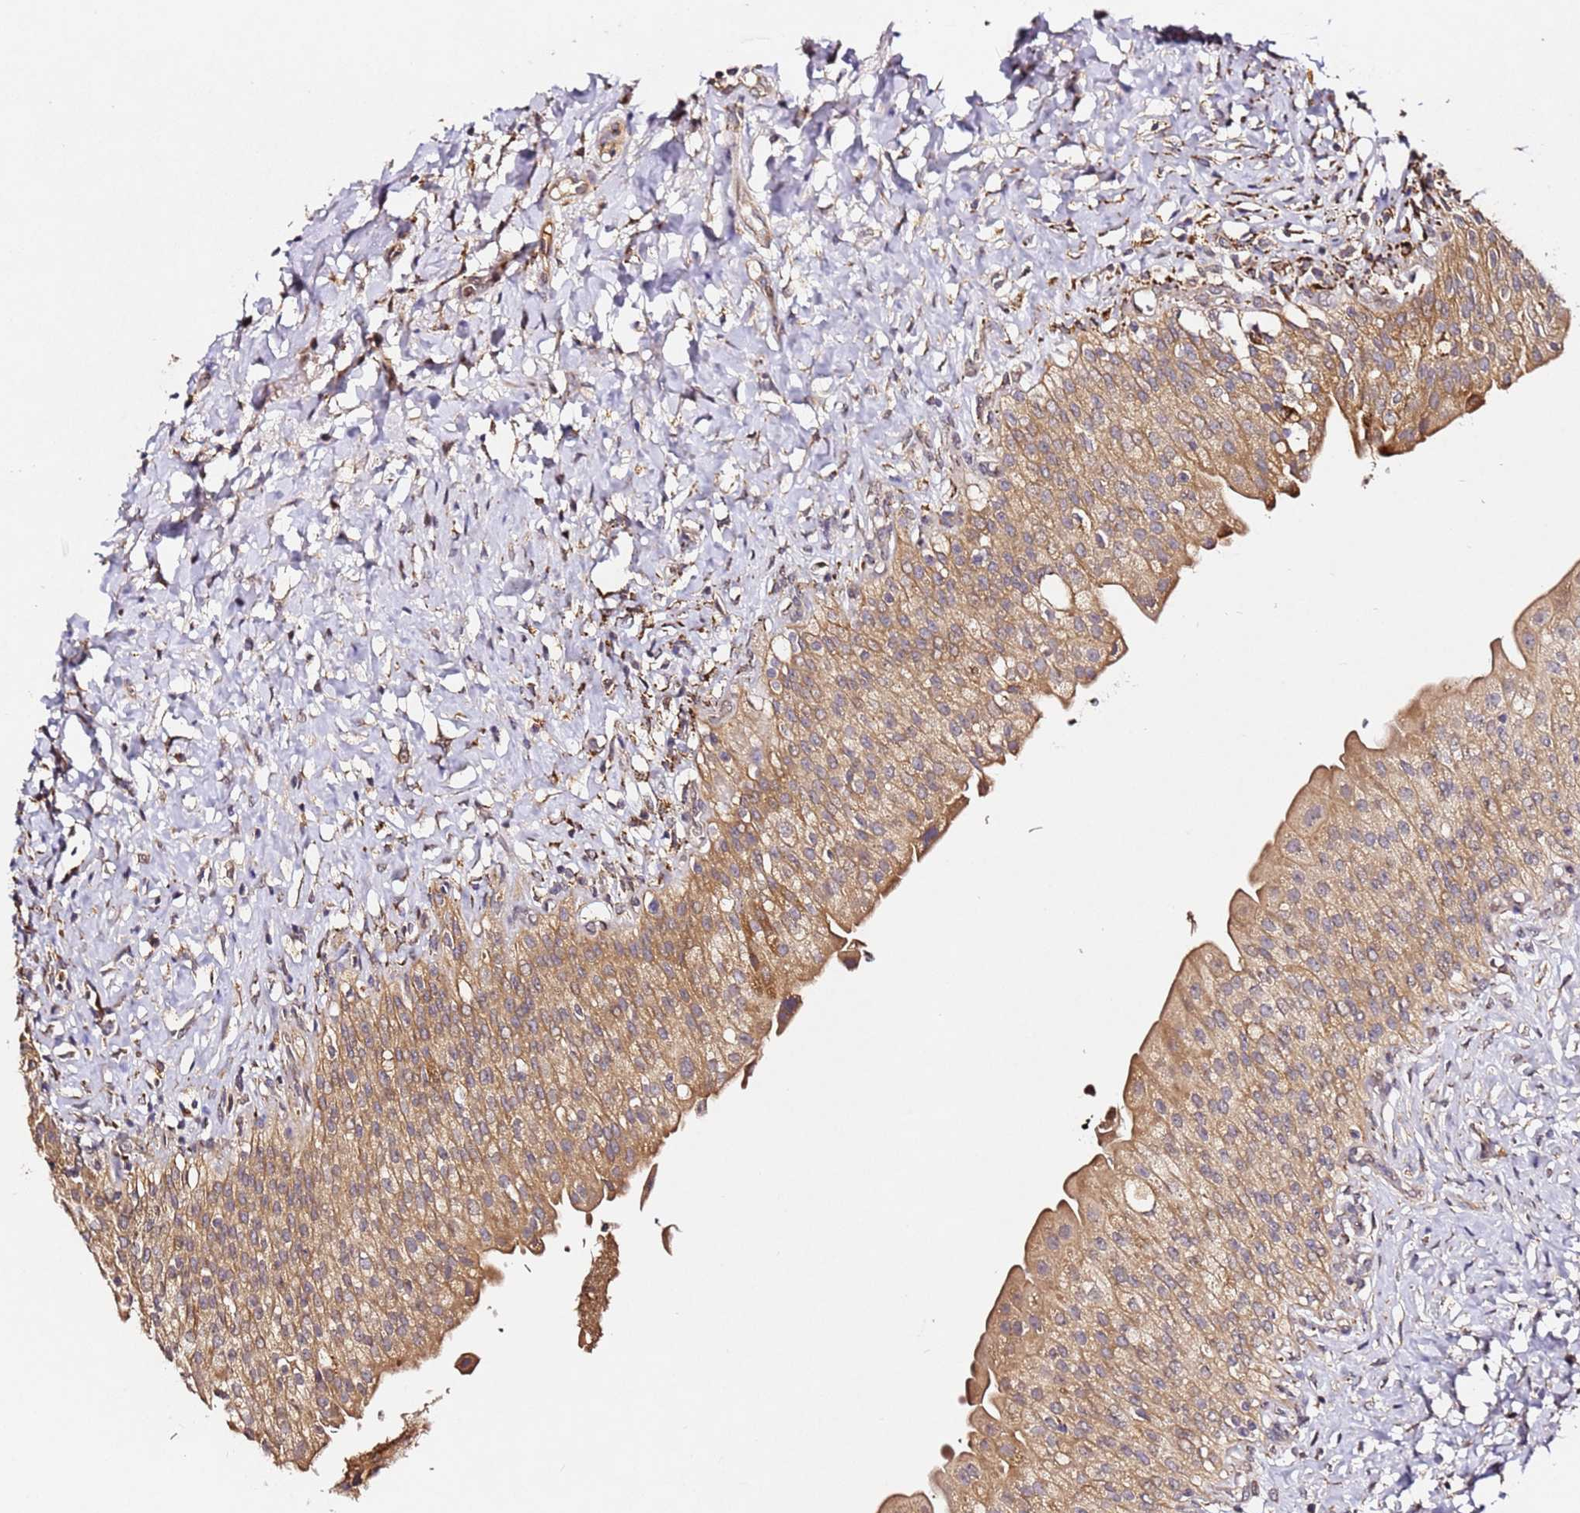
{"staining": {"intensity": "moderate", "quantity": ">75%", "location": "cytoplasmic/membranous"}, "tissue": "urinary bladder", "cell_type": "Urothelial cells", "image_type": "normal", "snomed": [{"axis": "morphology", "description": "Normal tissue, NOS"}, {"axis": "morphology", "description": "Inflammation, NOS"}, {"axis": "topography", "description": "Urinary bladder"}], "caption": "Immunohistochemical staining of normal urinary bladder displays medium levels of moderate cytoplasmic/membranous staining in approximately >75% of urothelial cells. (Brightfield microscopy of DAB IHC at high magnification).", "gene": "ALG11", "patient": {"sex": "male", "age": 64}}